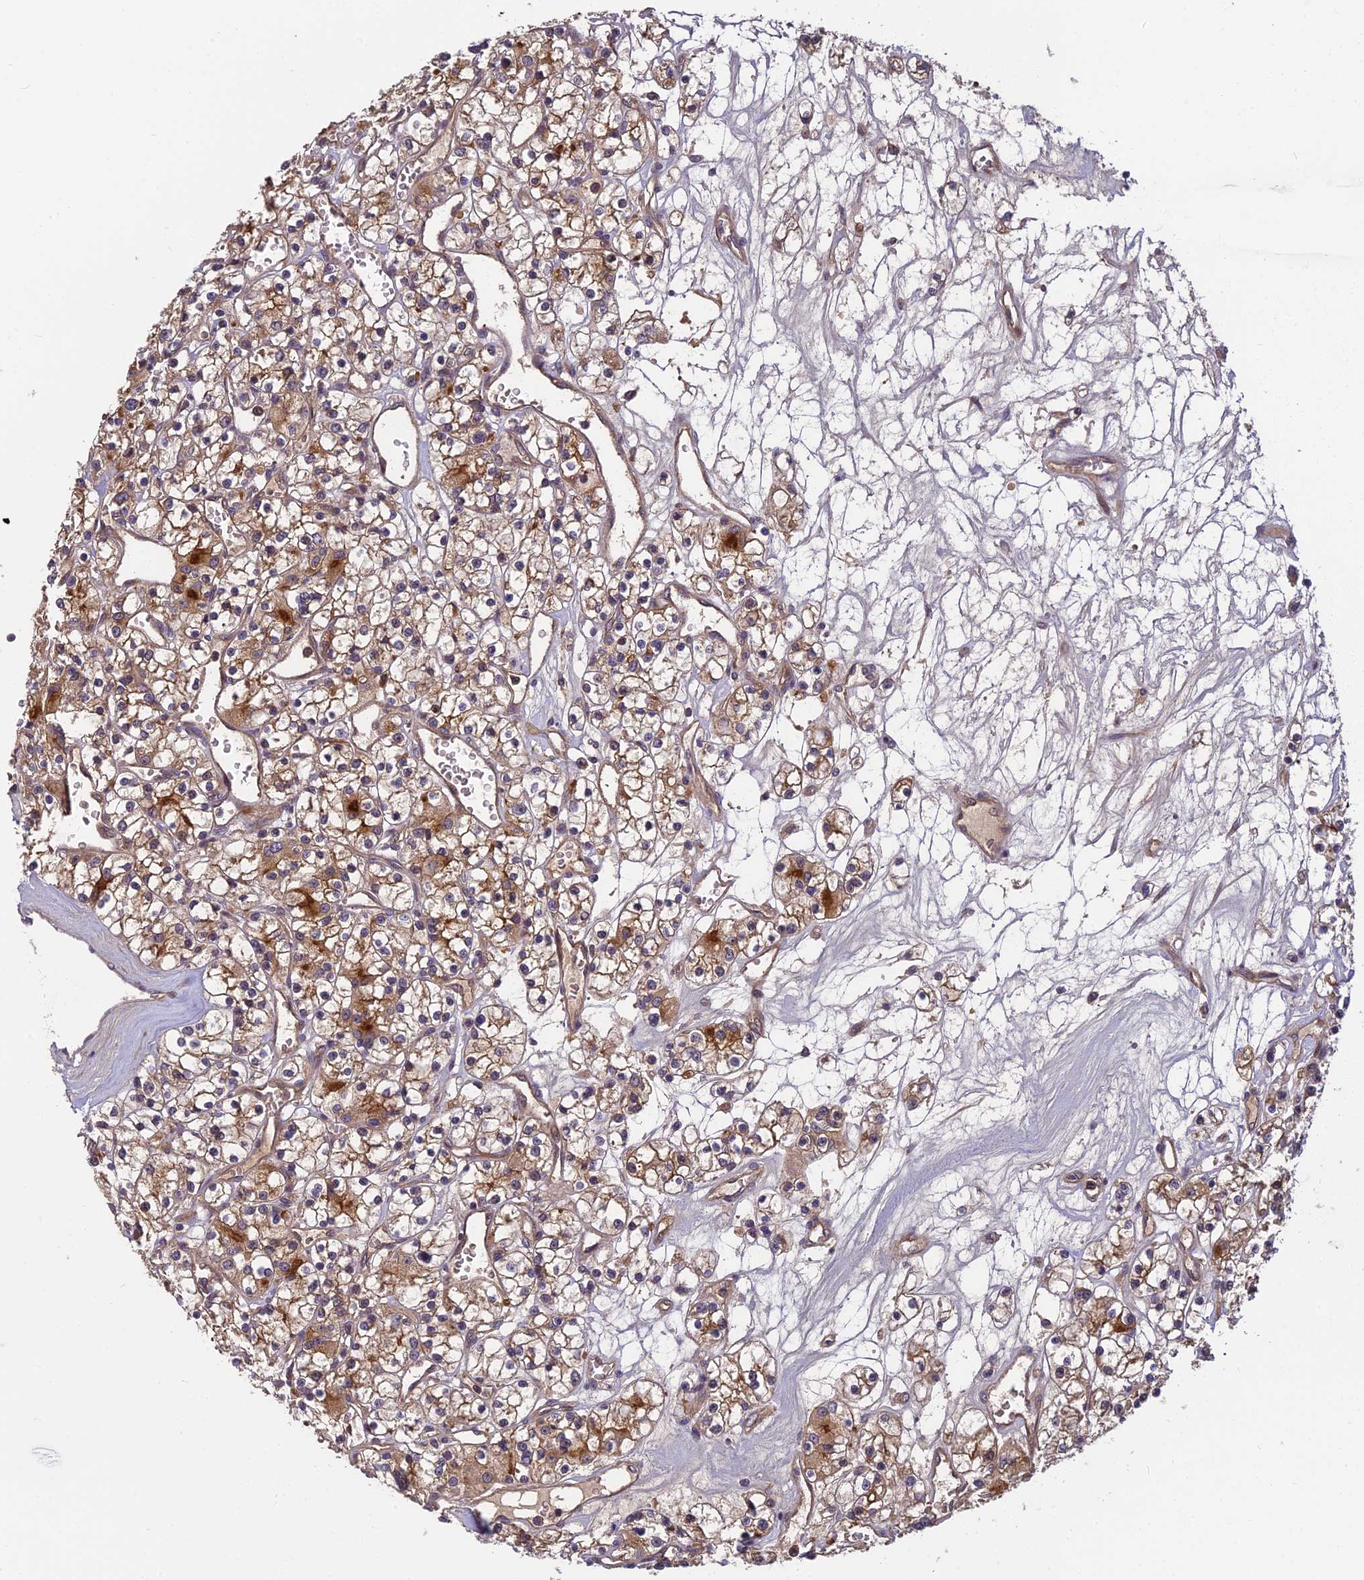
{"staining": {"intensity": "moderate", "quantity": ">75%", "location": "cytoplasmic/membranous"}, "tissue": "renal cancer", "cell_type": "Tumor cells", "image_type": "cancer", "snomed": [{"axis": "morphology", "description": "Adenocarcinoma, NOS"}, {"axis": "topography", "description": "Kidney"}], "caption": "The immunohistochemical stain shows moderate cytoplasmic/membranous staining in tumor cells of adenocarcinoma (renal) tissue.", "gene": "PIKFYVE", "patient": {"sex": "female", "age": 59}}